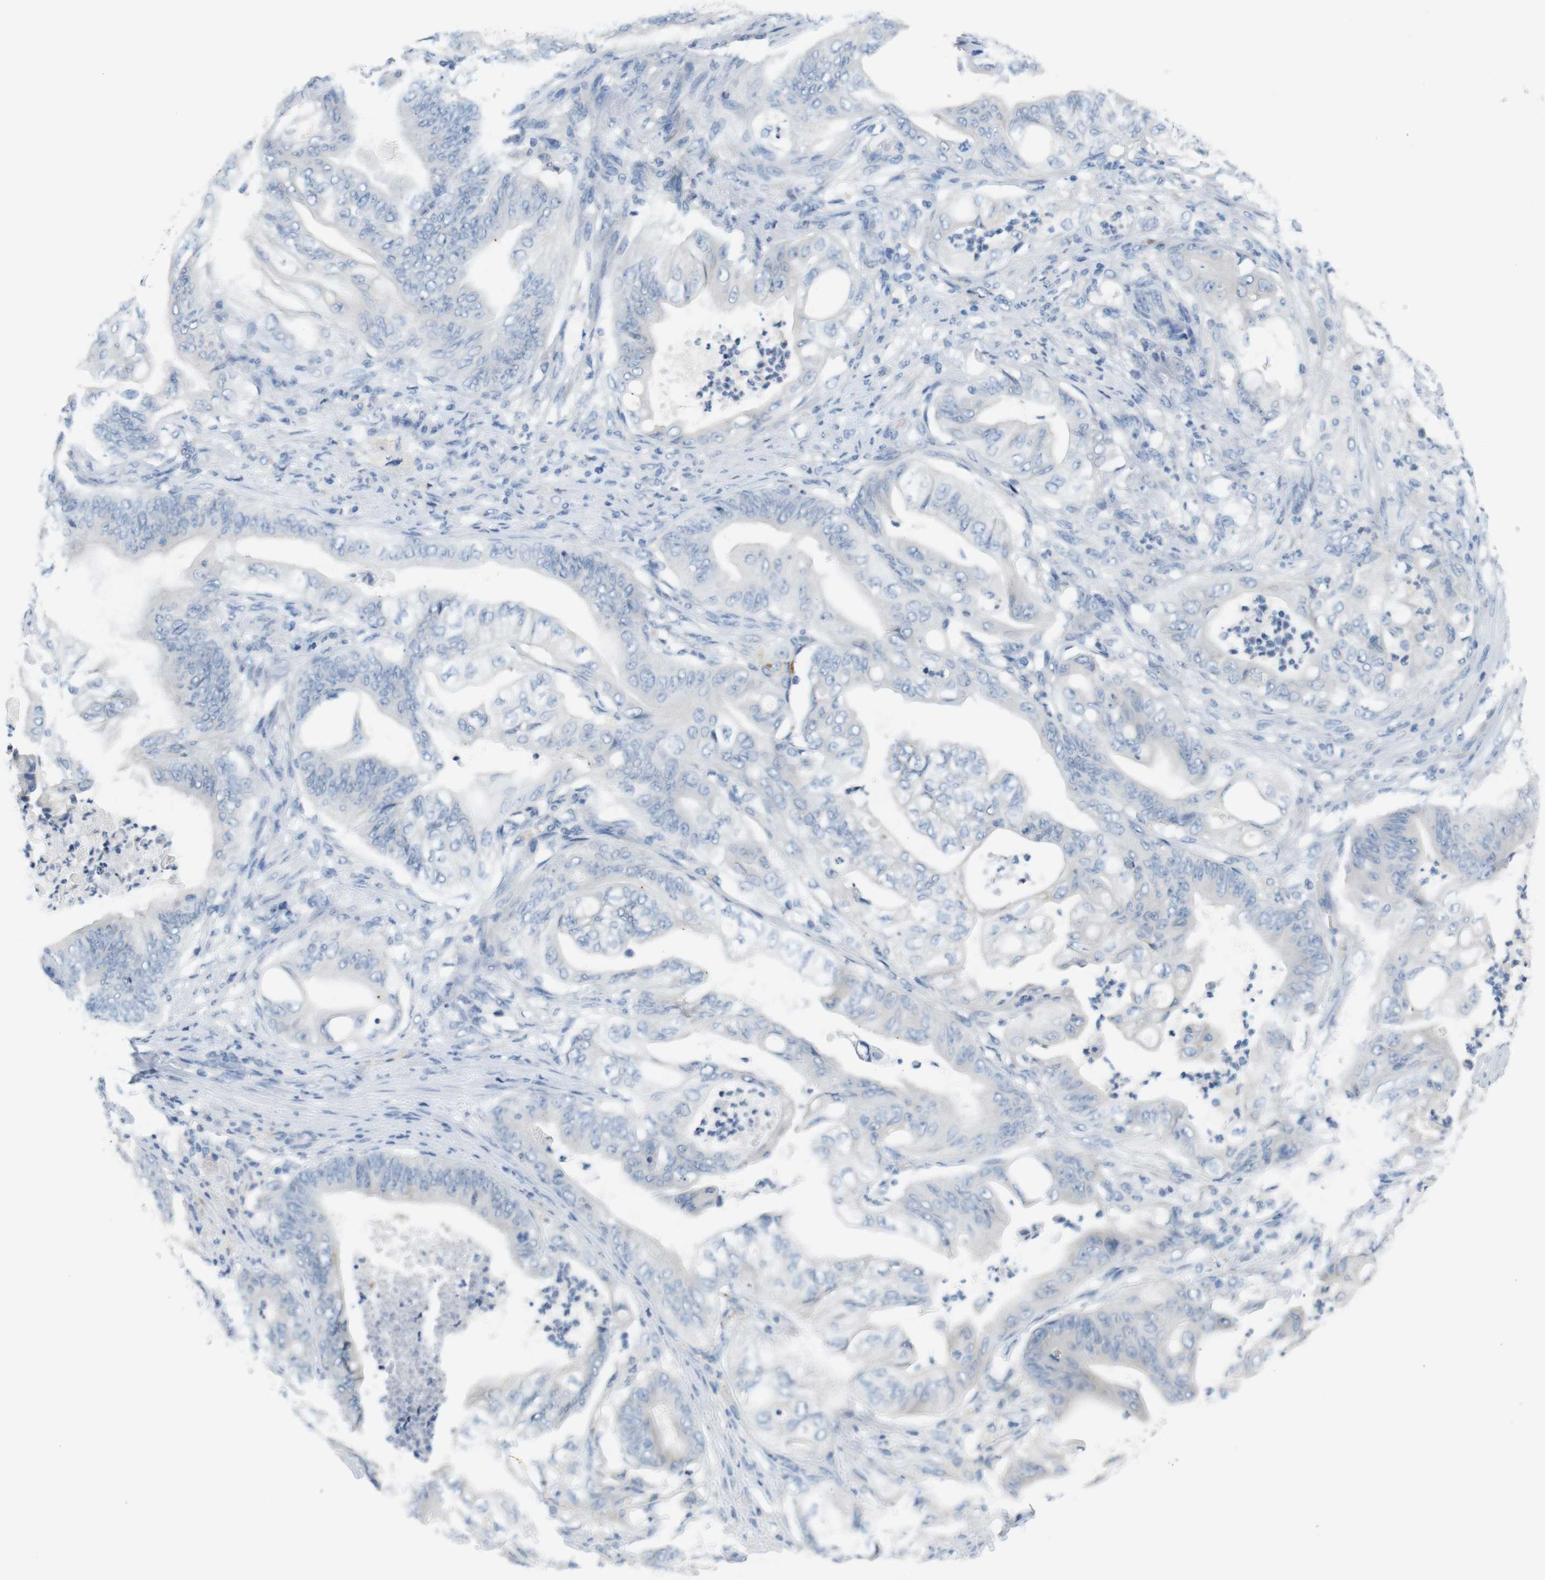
{"staining": {"intensity": "negative", "quantity": "none", "location": "none"}, "tissue": "stomach cancer", "cell_type": "Tumor cells", "image_type": "cancer", "snomed": [{"axis": "morphology", "description": "Adenocarcinoma, NOS"}, {"axis": "topography", "description": "Stomach"}], "caption": "A high-resolution photomicrograph shows immunohistochemistry staining of stomach cancer (adenocarcinoma), which reveals no significant expression in tumor cells. The staining was performed using DAB (3,3'-diaminobenzidine) to visualize the protein expression in brown, while the nuclei were stained in blue with hematoxylin (Magnification: 20x).", "gene": "LRRK2", "patient": {"sex": "female", "age": 73}}